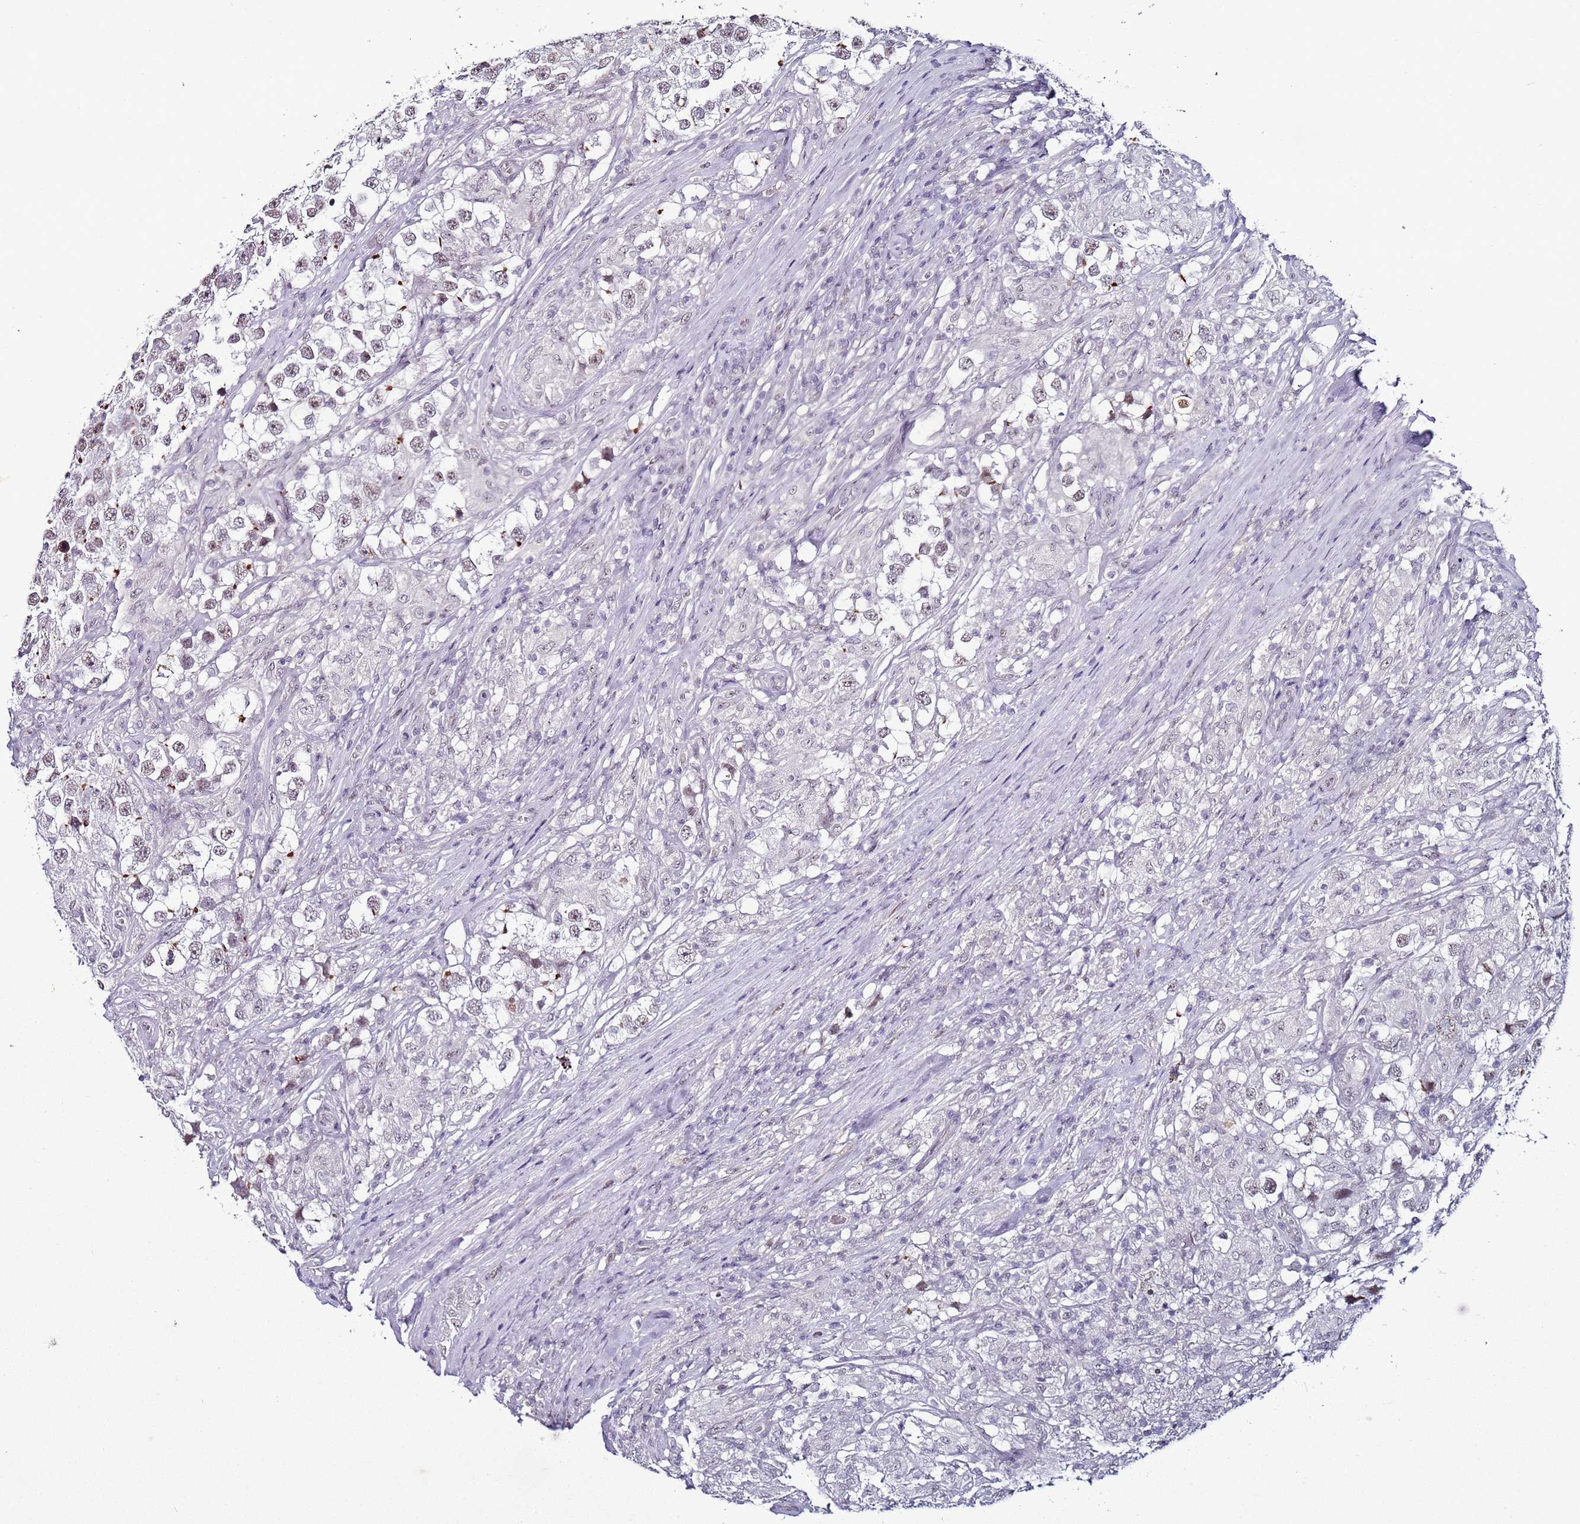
{"staining": {"intensity": "moderate", "quantity": "25%-75%", "location": "nuclear"}, "tissue": "testis cancer", "cell_type": "Tumor cells", "image_type": "cancer", "snomed": [{"axis": "morphology", "description": "Seminoma, NOS"}, {"axis": "topography", "description": "Testis"}], "caption": "High-power microscopy captured an immunohistochemistry (IHC) image of testis seminoma, revealing moderate nuclear expression in approximately 25%-75% of tumor cells.", "gene": "PSMA7", "patient": {"sex": "male", "age": 46}}